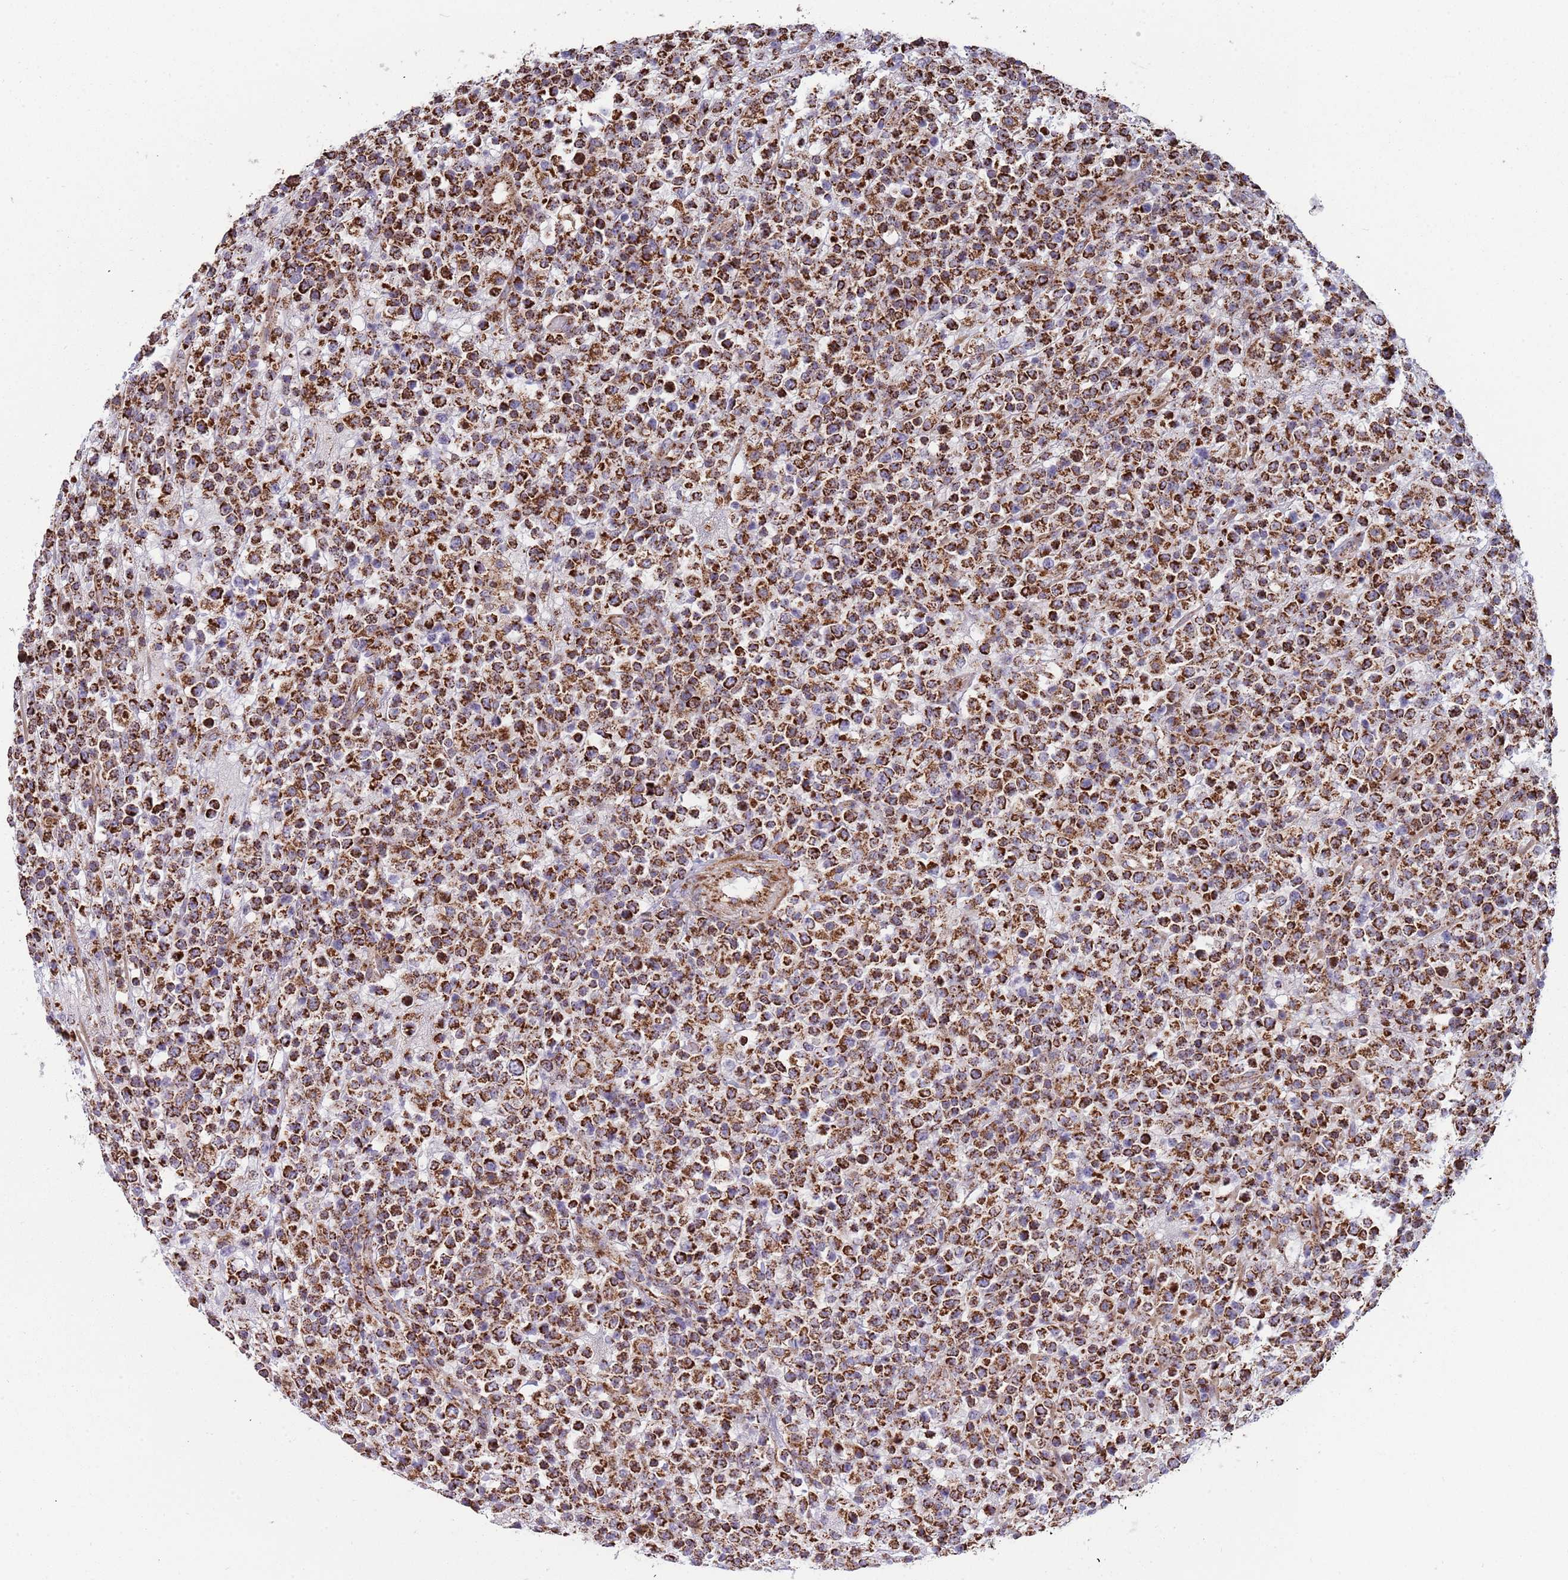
{"staining": {"intensity": "strong", "quantity": ">75%", "location": "cytoplasmic/membranous"}, "tissue": "lymphoma", "cell_type": "Tumor cells", "image_type": "cancer", "snomed": [{"axis": "morphology", "description": "Malignant lymphoma, non-Hodgkin's type, High grade"}, {"axis": "topography", "description": "Colon"}], "caption": "This photomicrograph shows malignant lymphoma, non-Hodgkin's type (high-grade) stained with immunohistochemistry to label a protein in brown. The cytoplasmic/membranous of tumor cells show strong positivity for the protein. Nuclei are counter-stained blue.", "gene": "VPS16", "patient": {"sex": "female", "age": 53}}